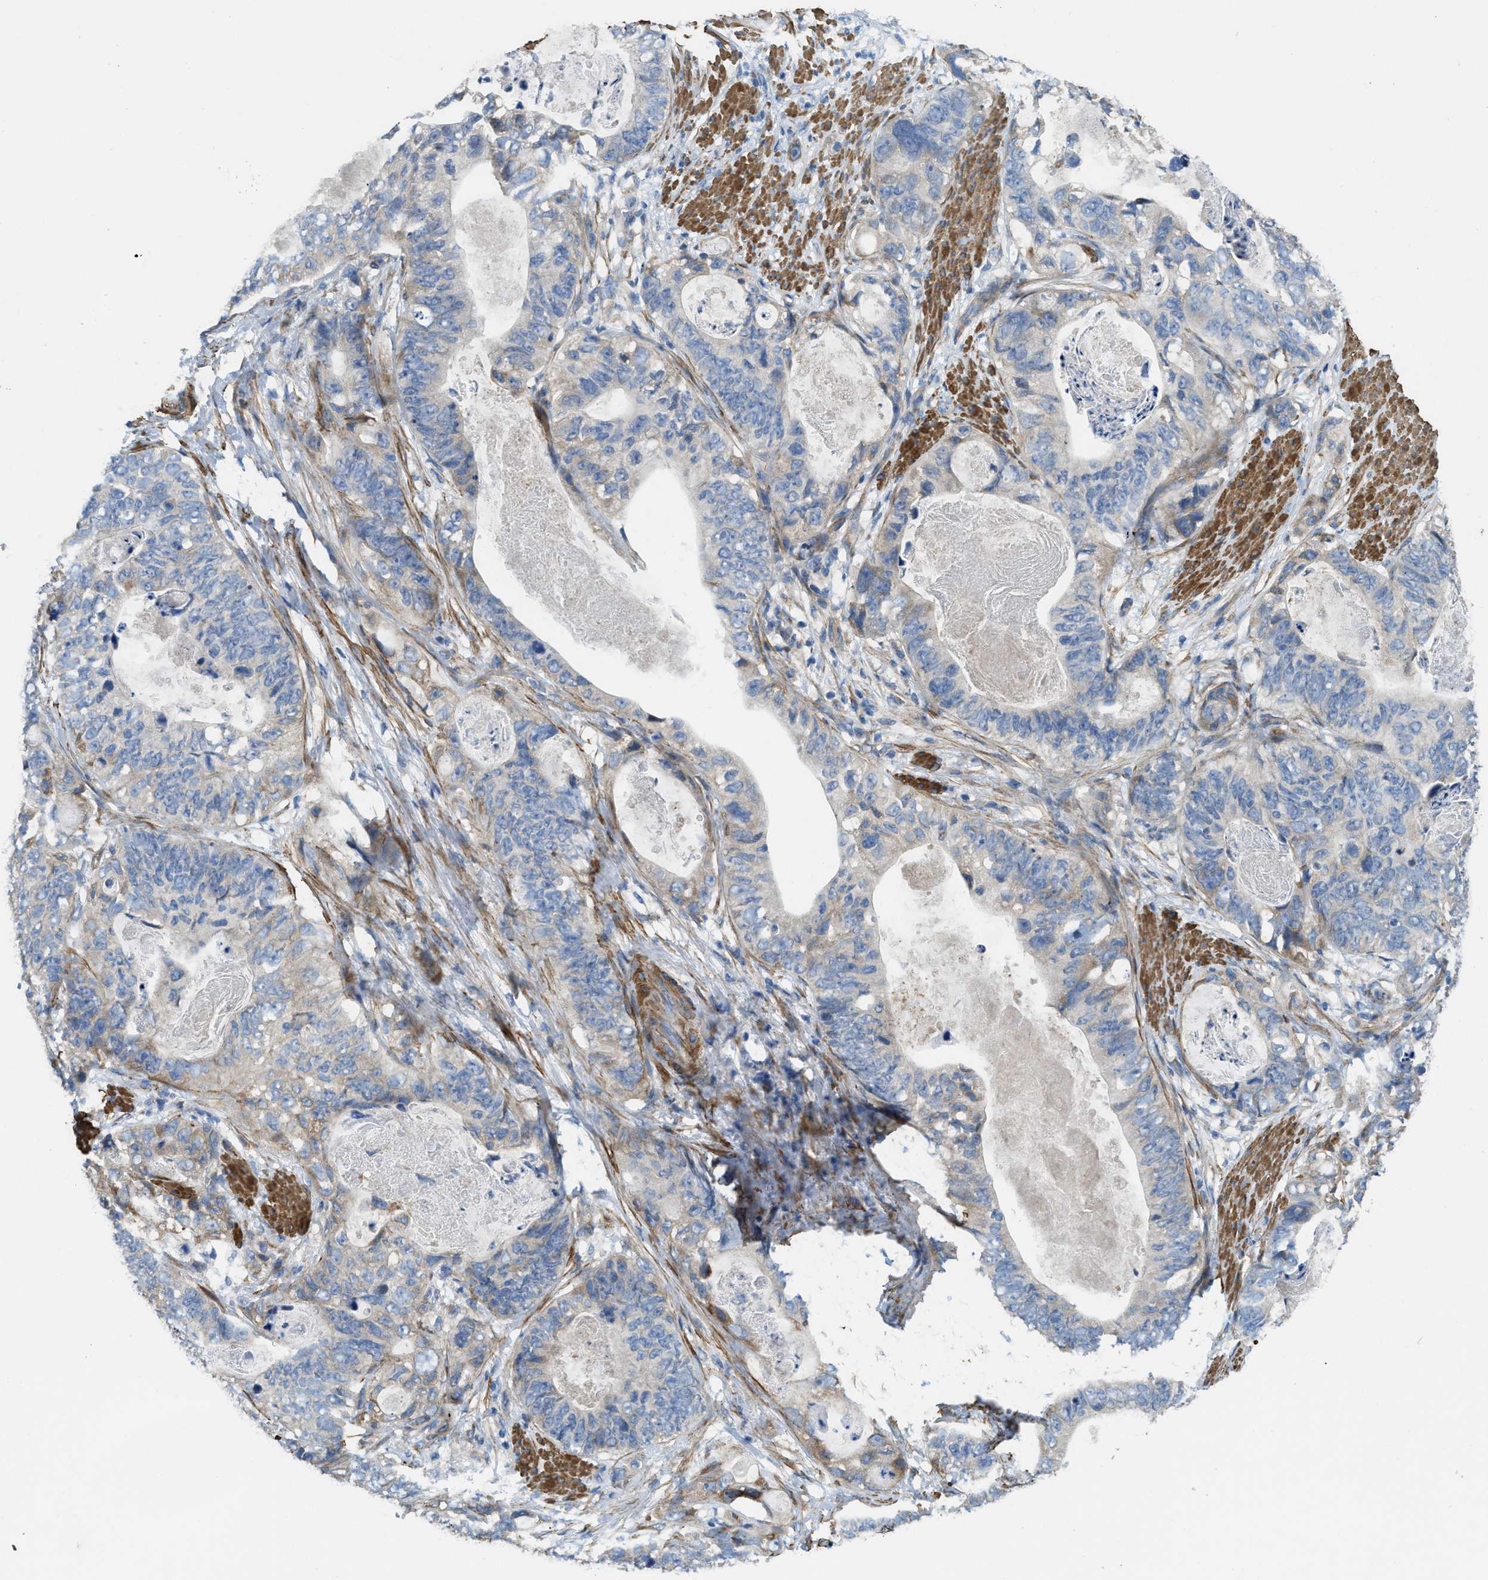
{"staining": {"intensity": "moderate", "quantity": "<25%", "location": "cytoplasmic/membranous"}, "tissue": "stomach cancer", "cell_type": "Tumor cells", "image_type": "cancer", "snomed": [{"axis": "morphology", "description": "Adenocarcinoma, NOS"}, {"axis": "topography", "description": "Stomach"}], "caption": "Immunohistochemistry (IHC) of adenocarcinoma (stomach) shows low levels of moderate cytoplasmic/membranous staining in approximately <25% of tumor cells.", "gene": "BMPR1A", "patient": {"sex": "female", "age": 89}}